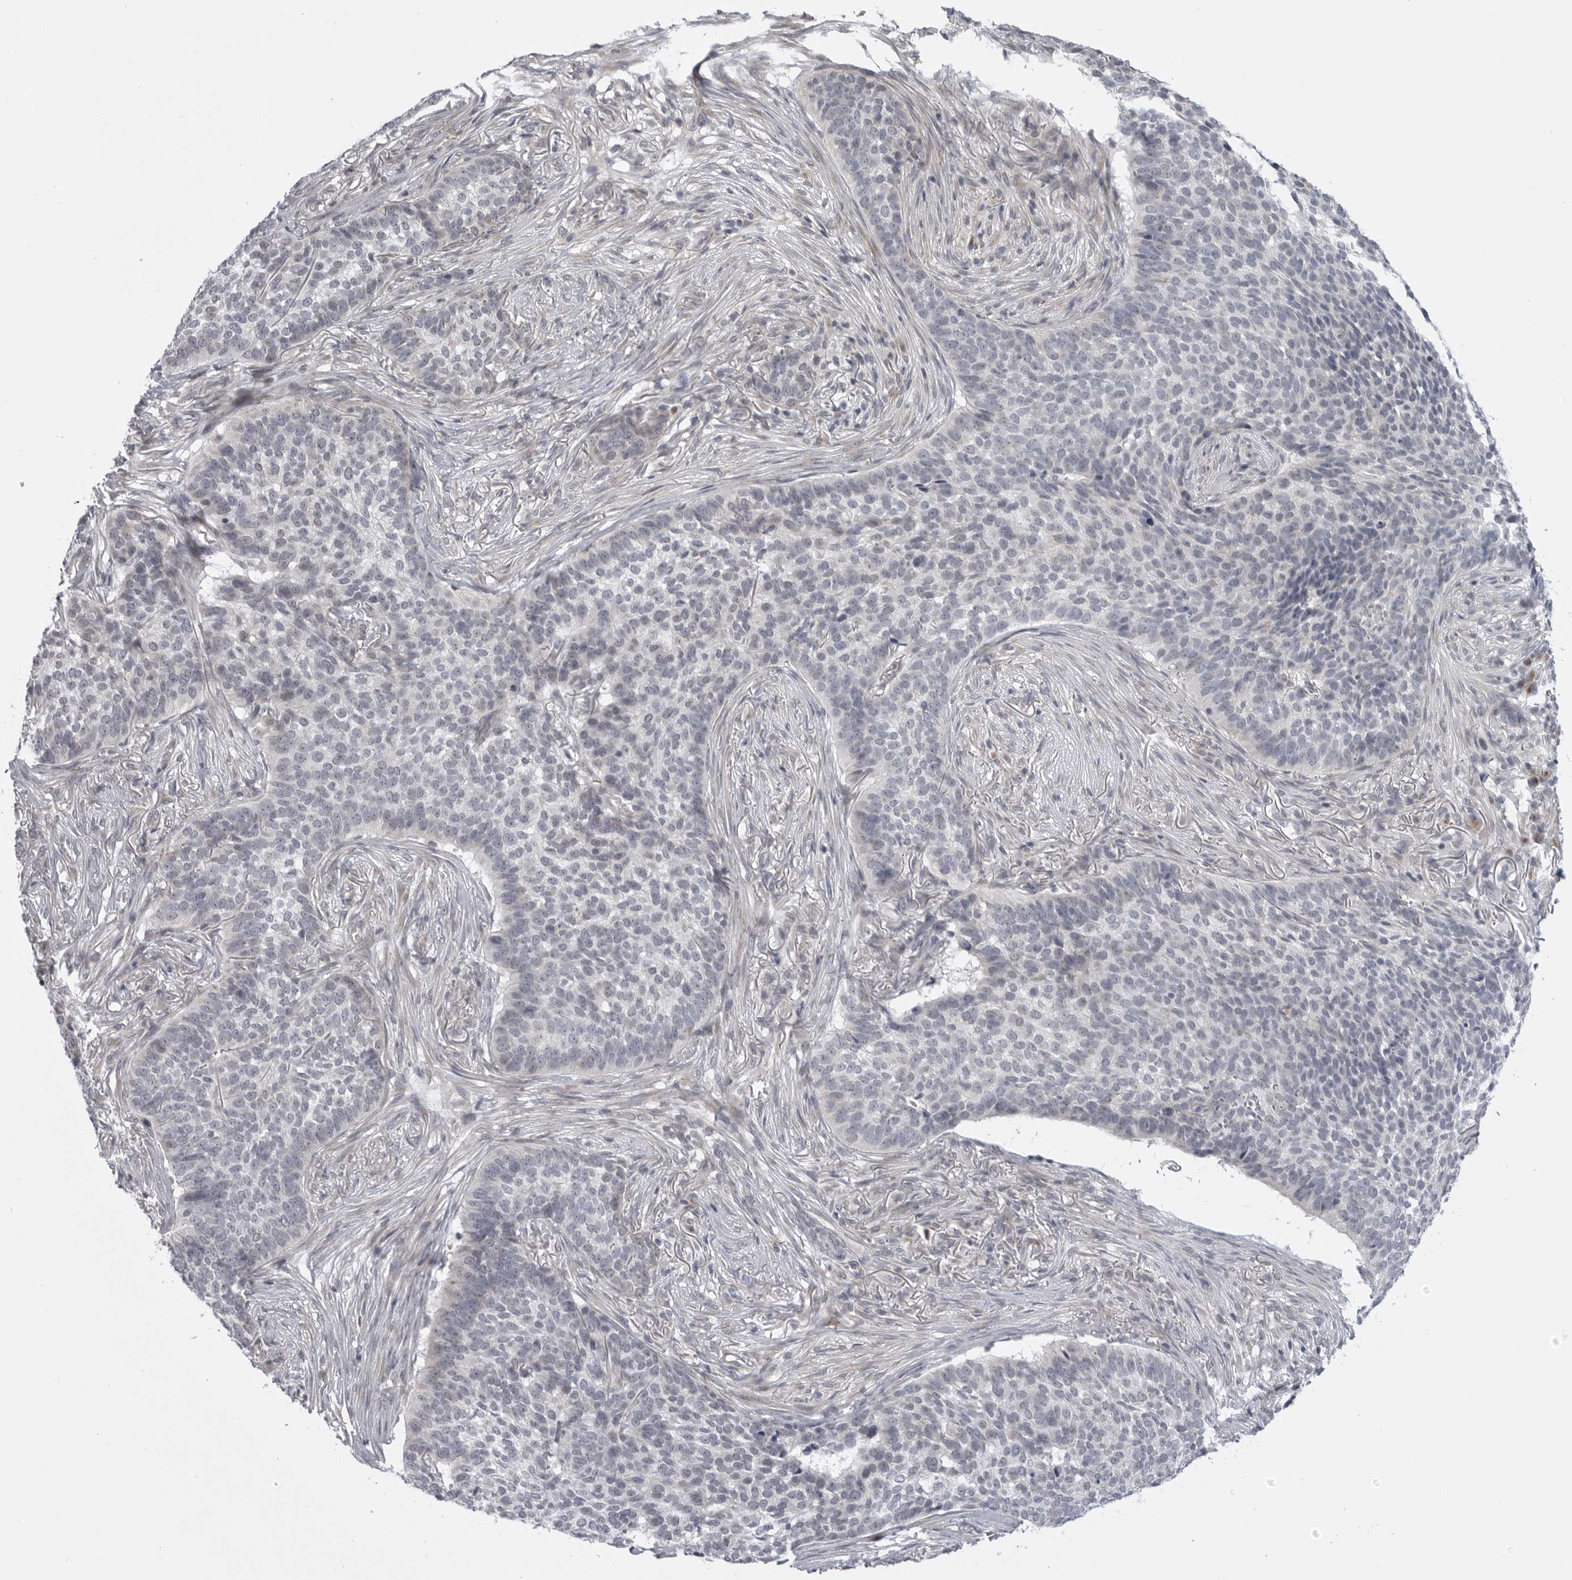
{"staining": {"intensity": "negative", "quantity": "none", "location": "none"}, "tissue": "skin cancer", "cell_type": "Tumor cells", "image_type": "cancer", "snomed": [{"axis": "morphology", "description": "Basal cell carcinoma"}, {"axis": "topography", "description": "Skin"}], "caption": "Immunohistochemistry of skin basal cell carcinoma demonstrates no positivity in tumor cells.", "gene": "LRRC45", "patient": {"sex": "male", "age": 85}}